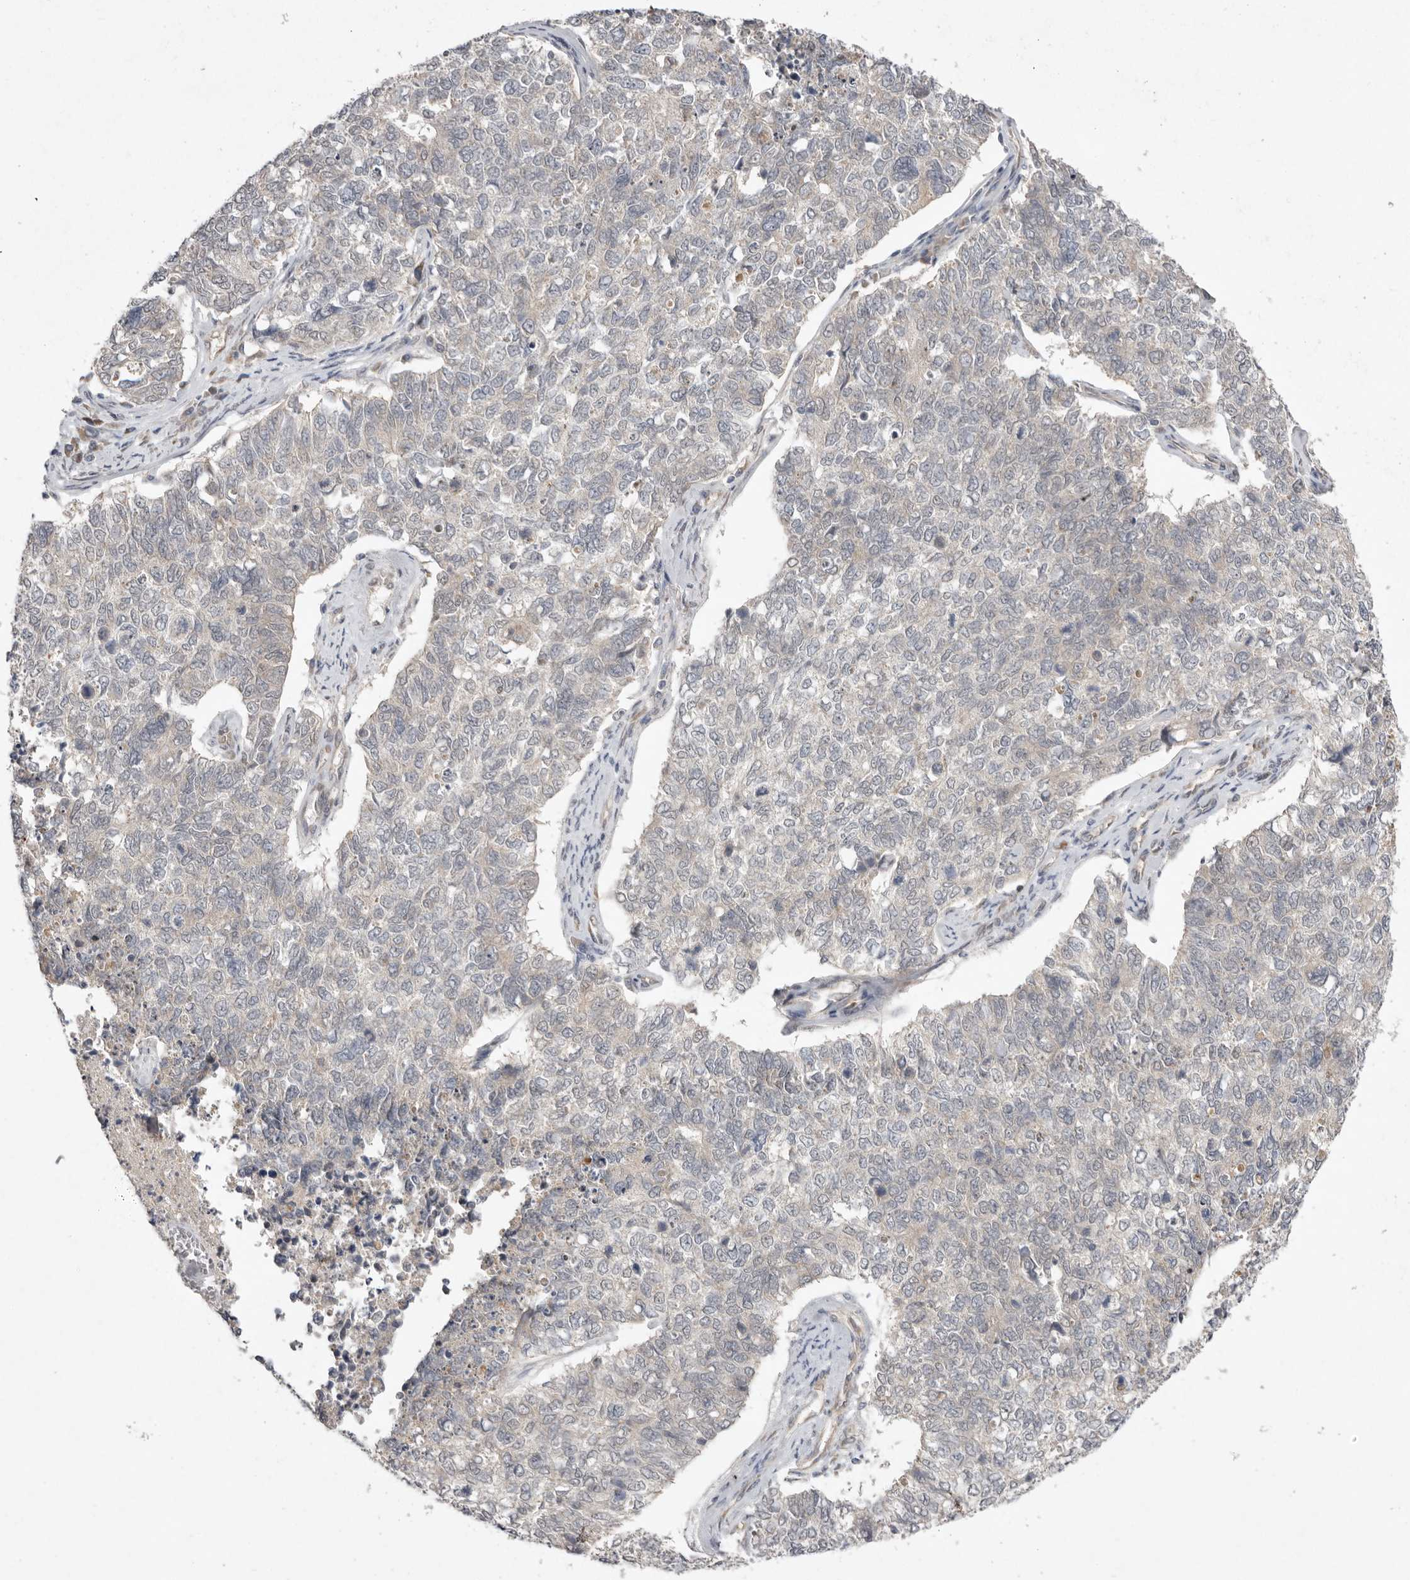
{"staining": {"intensity": "negative", "quantity": "none", "location": "none"}, "tissue": "cervical cancer", "cell_type": "Tumor cells", "image_type": "cancer", "snomed": [{"axis": "morphology", "description": "Squamous cell carcinoma, NOS"}, {"axis": "topography", "description": "Cervix"}], "caption": "Tumor cells are negative for brown protein staining in squamous cell carcinoma (cervical).", "gene": "NSUN4", "patient": {"sex": "female", "age": 63}}